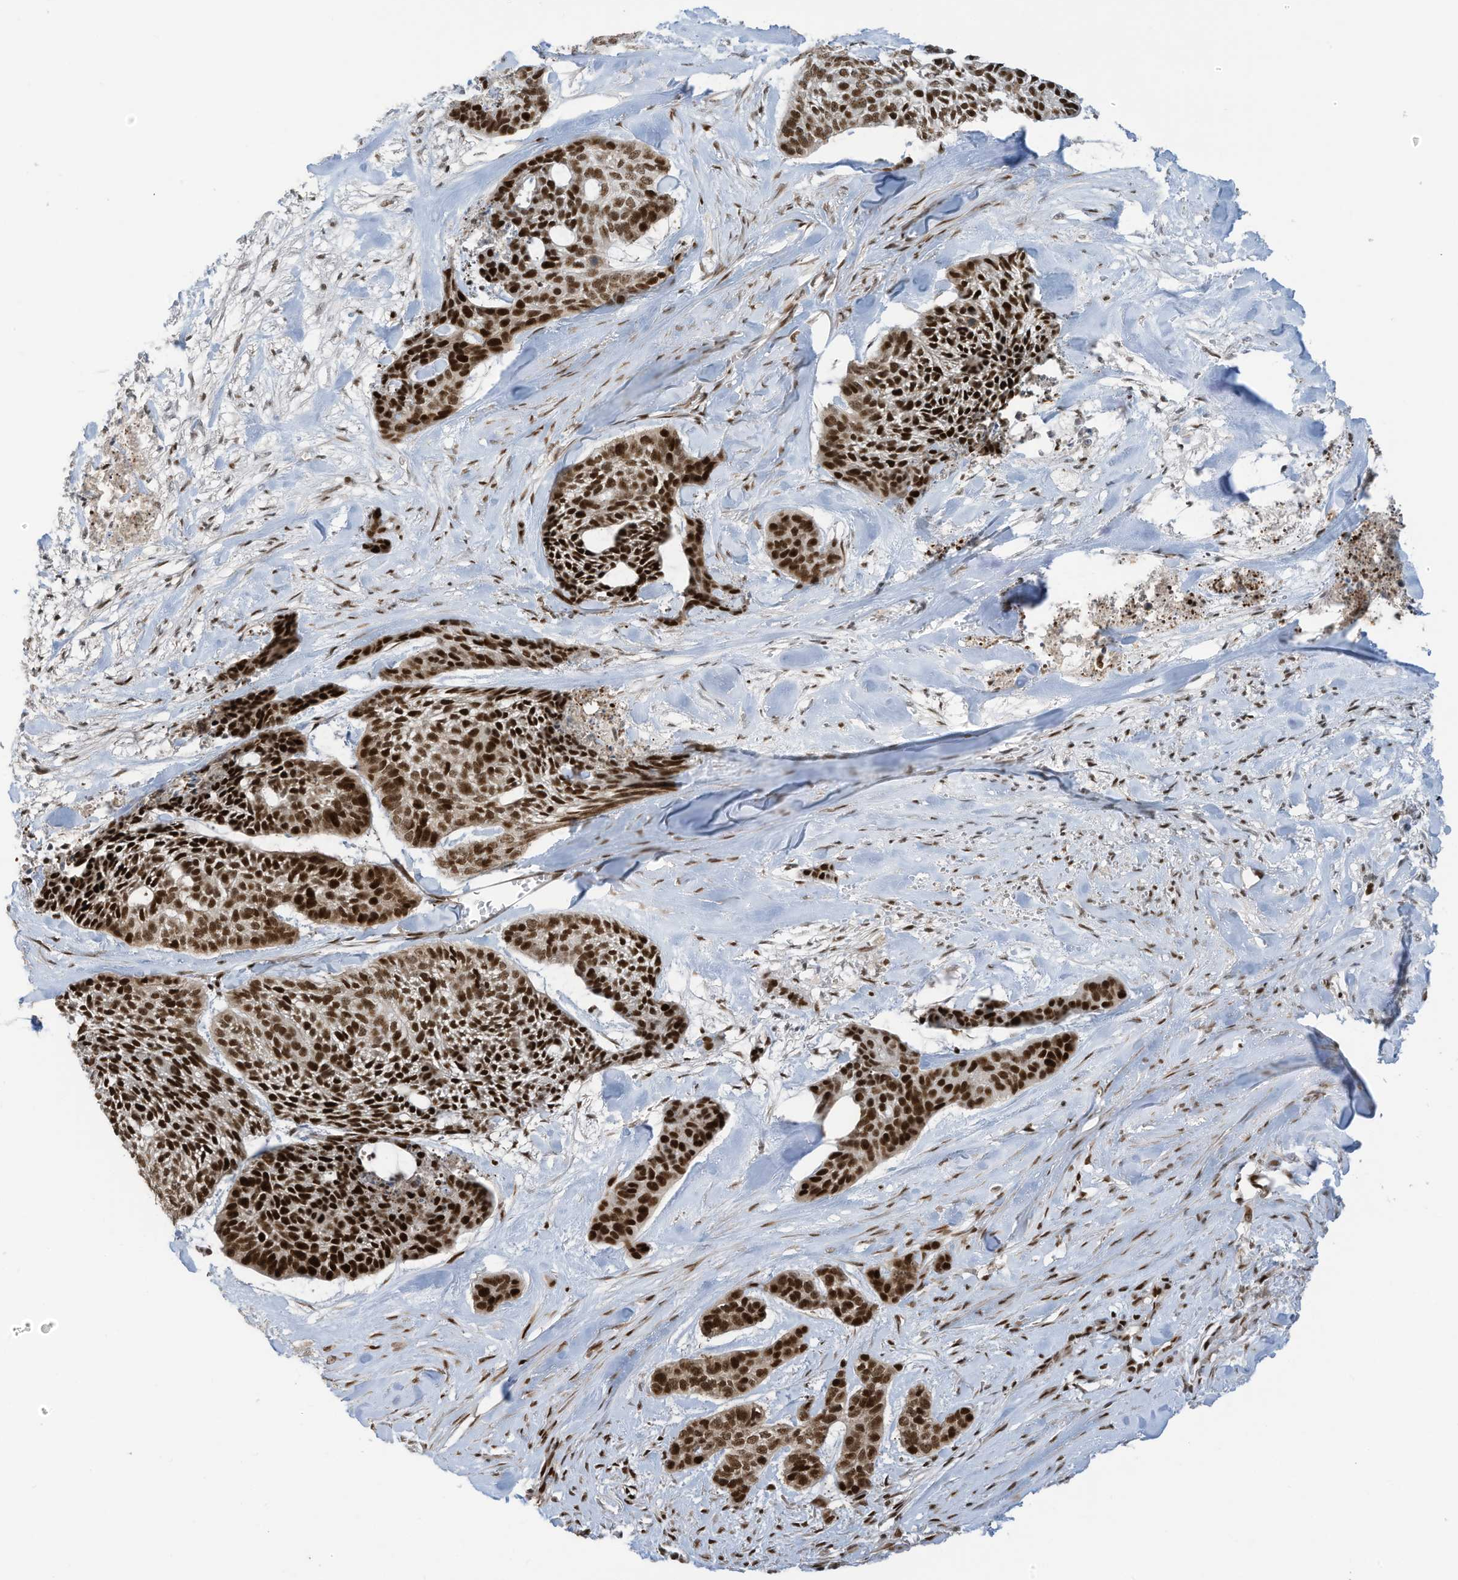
{"staining": {"intensity": "strong", "quantity": ">75%", "location": "nuclear"}, "tissue": "skin cancer", "cell_type": "Tumor cells", "image_type": "cancer", "snomed": [{"axis": "morphology", "description": "Basal cell carcinoma"}, {"axis": "topography", "description": "Skin"}], "caption": "Immunohistochemistry (IHC) image of neoplastic tissue: human skin basal cell carcinoma stained using IHC exhibits high levels of strong protein expression localized specifically in the nuclear of tumor cells, appearing as a nuclear brown color.", "gene": "ZCWPW2", "patient": {"sex": "female", "age": 64}}